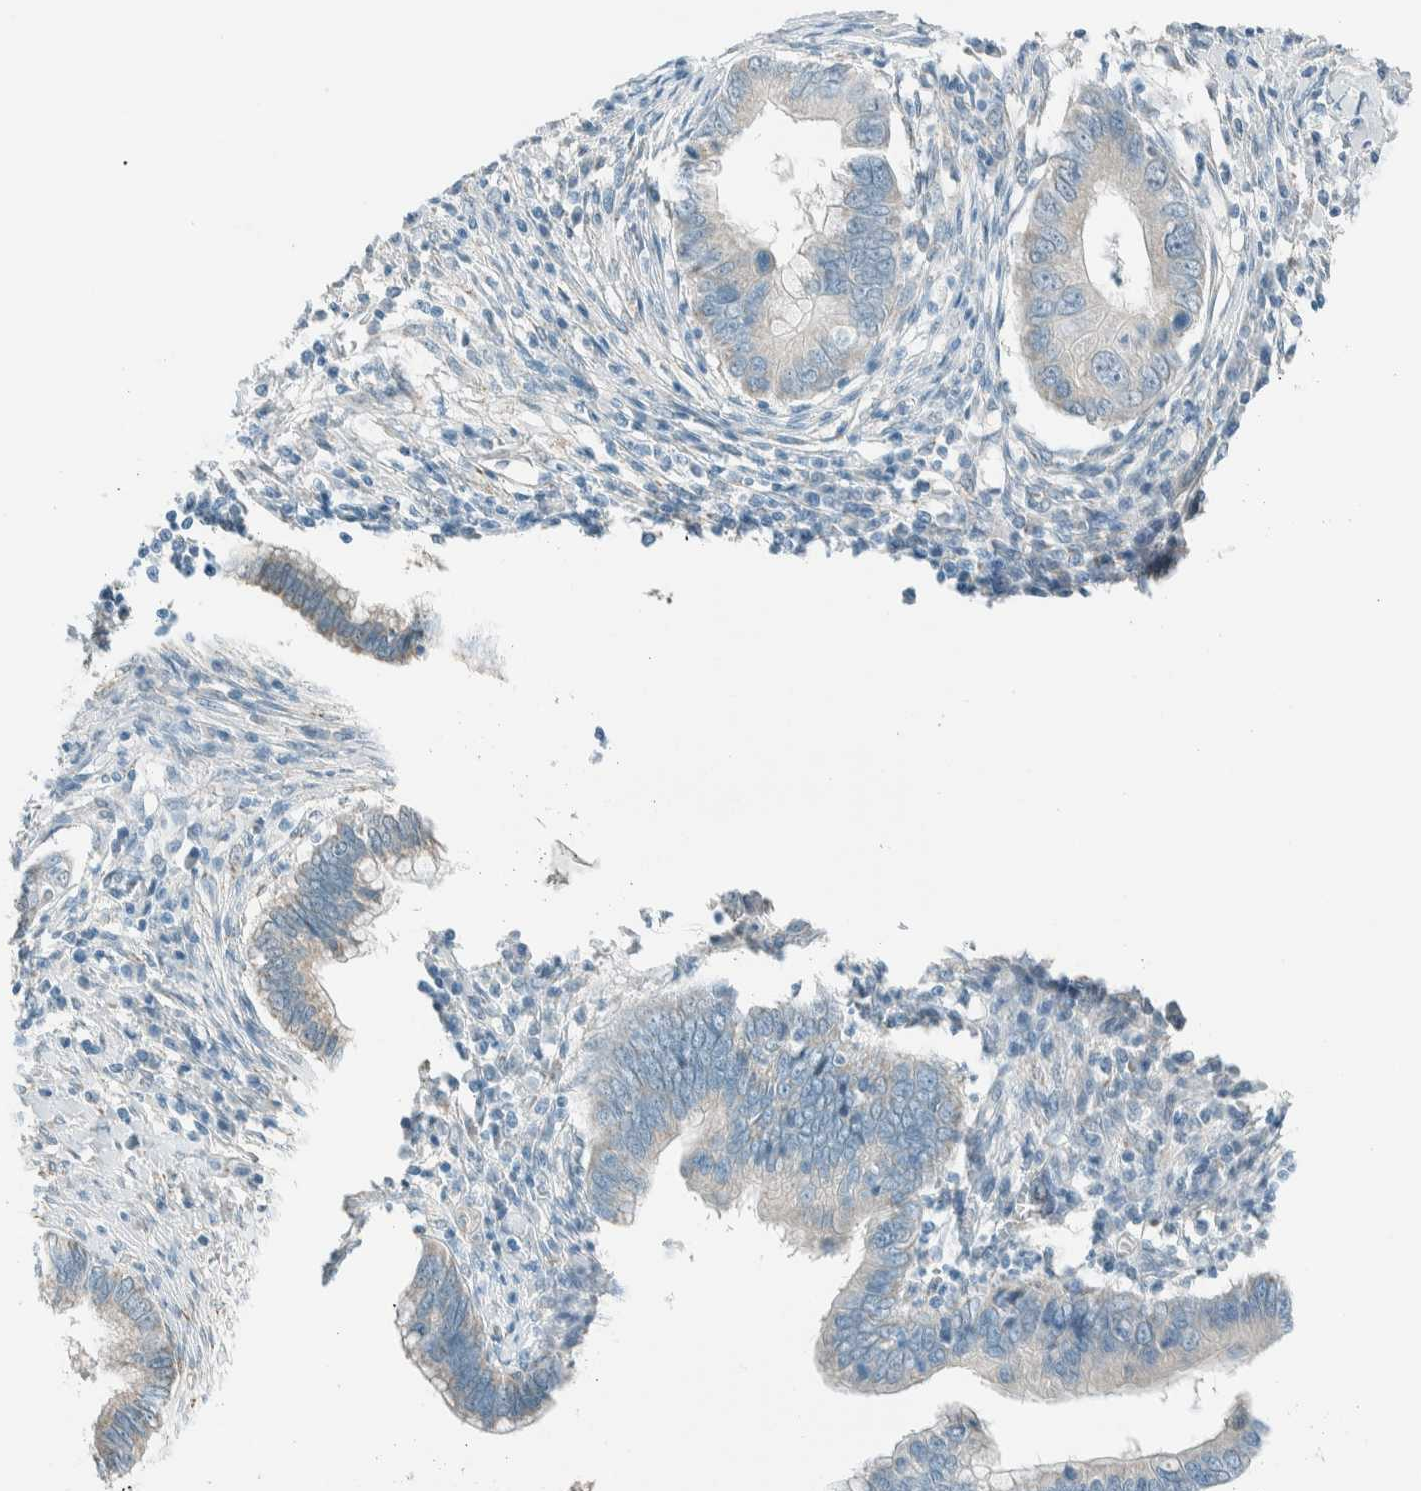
{"staining": {"intensity": "weak", "quantity": "<25%", "location": "cytoplasmic/membranous"}, "tissue": "cervical cancer", "cell_type": "Tumor cells", "image_type": "cancer", "snomed": [{"axis": "morphology", "description": "Adenocarcinoma, NOS"}, {"axis": "topography", "description": "Cervix"}], "caption": "Immunohistochemistry (IHC) micrograph of neoplastic tissue: human adenocarcinoma (cervical) stained with DAB exhibits no significant protein staining in tumor cells.", "gene": "ALDH7A1", "patient": {"sex": "female", "age": 44}}